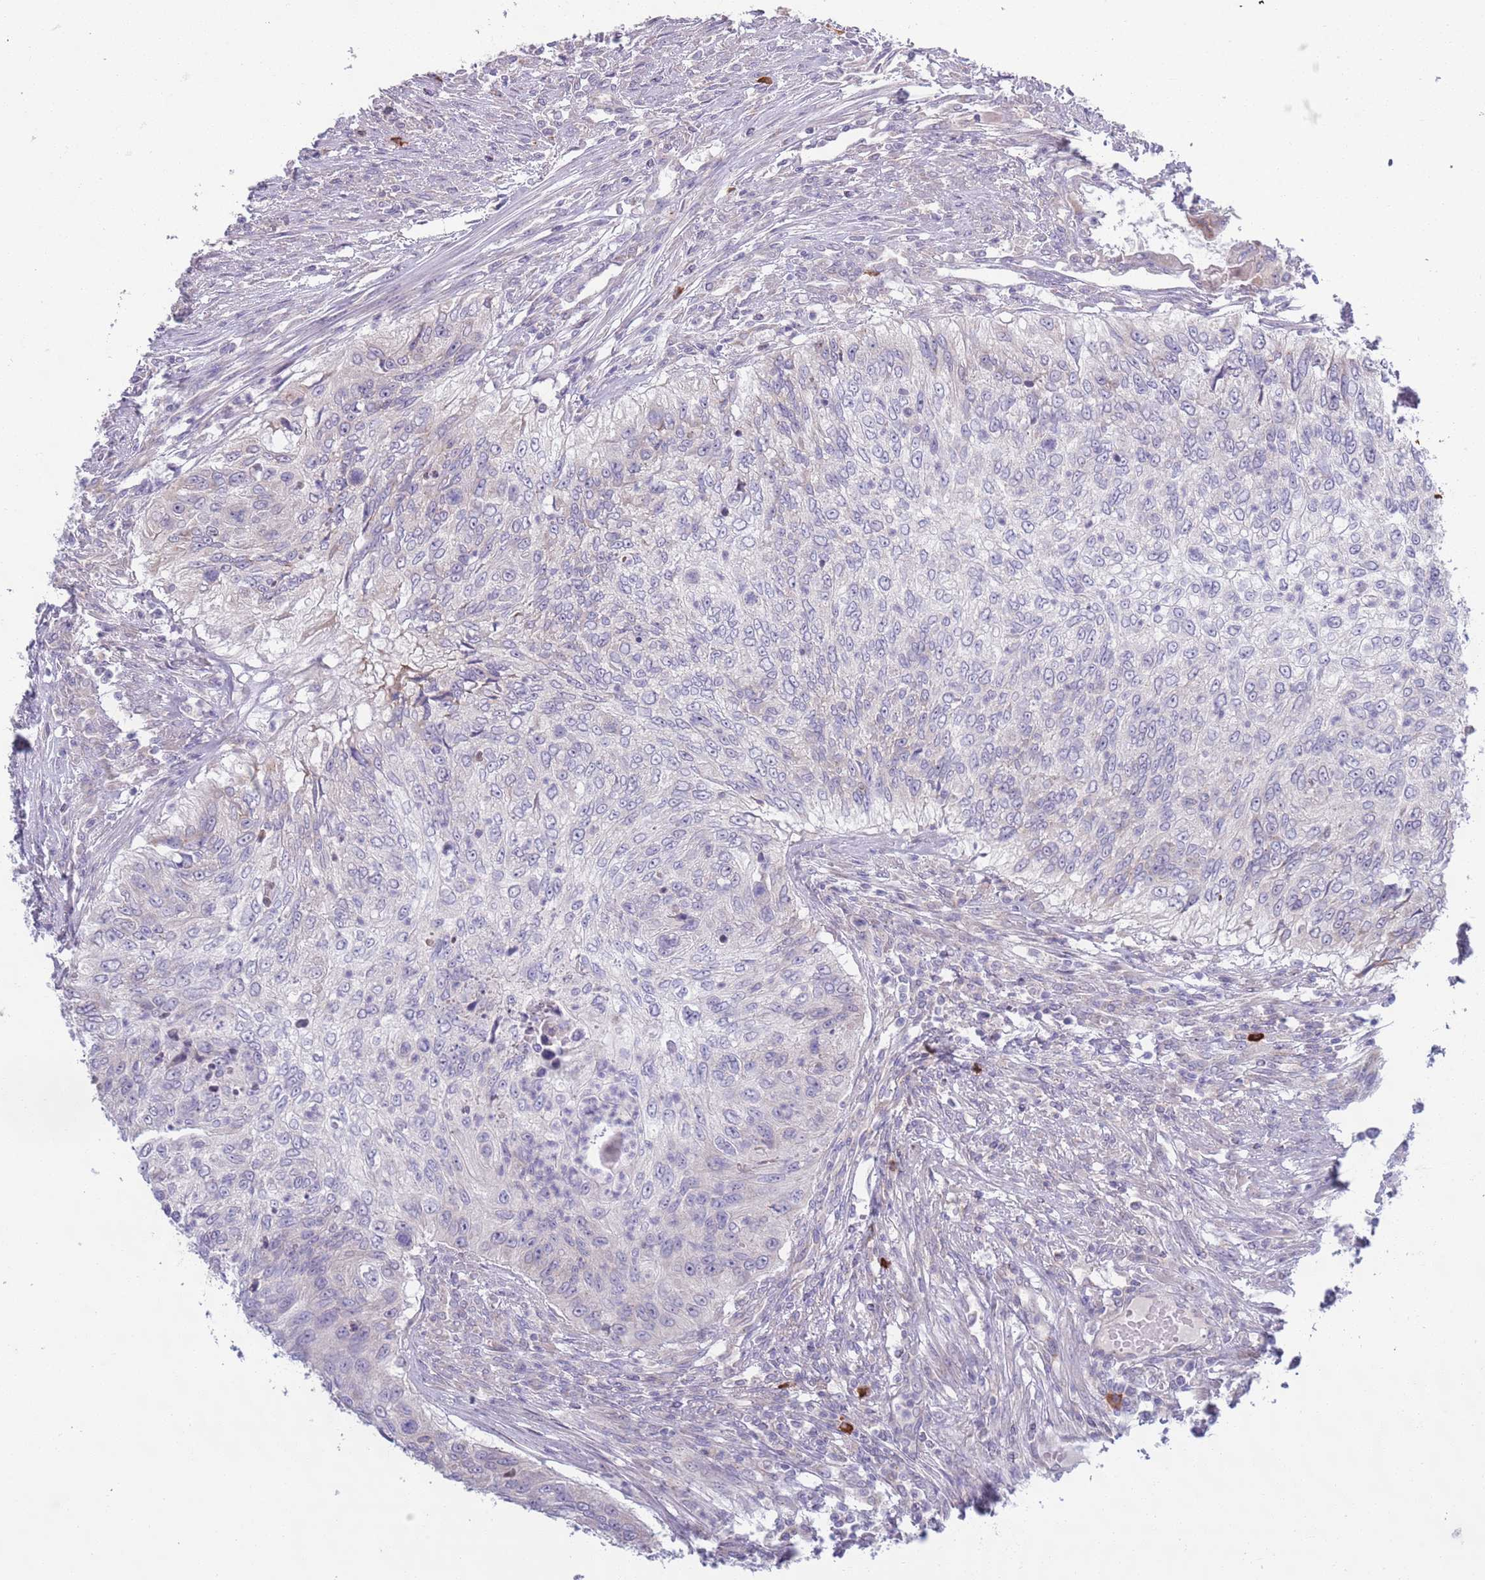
{"staining": {"intensity": "negative", "quantity": "none", "location": "none"}, "tissue": "urothelial cancer", "cell_type": "Tumor cells", "image_type": "cancer", "snomed": [{"axis": "morphology", "description": "Urothelial carcinoma, High grade"}, {"axis": "topography", "description": "Urinary bladder"}], "caption": "An IHC photomicrograph of urothelial cancer is shown. There is no staining in tumor cells of urothelial cancer. (DAB IHC visualized using brightfield microscopy, high magnification).", "gene": "LTB", "patient": {"sex": "female", "age": 60}}